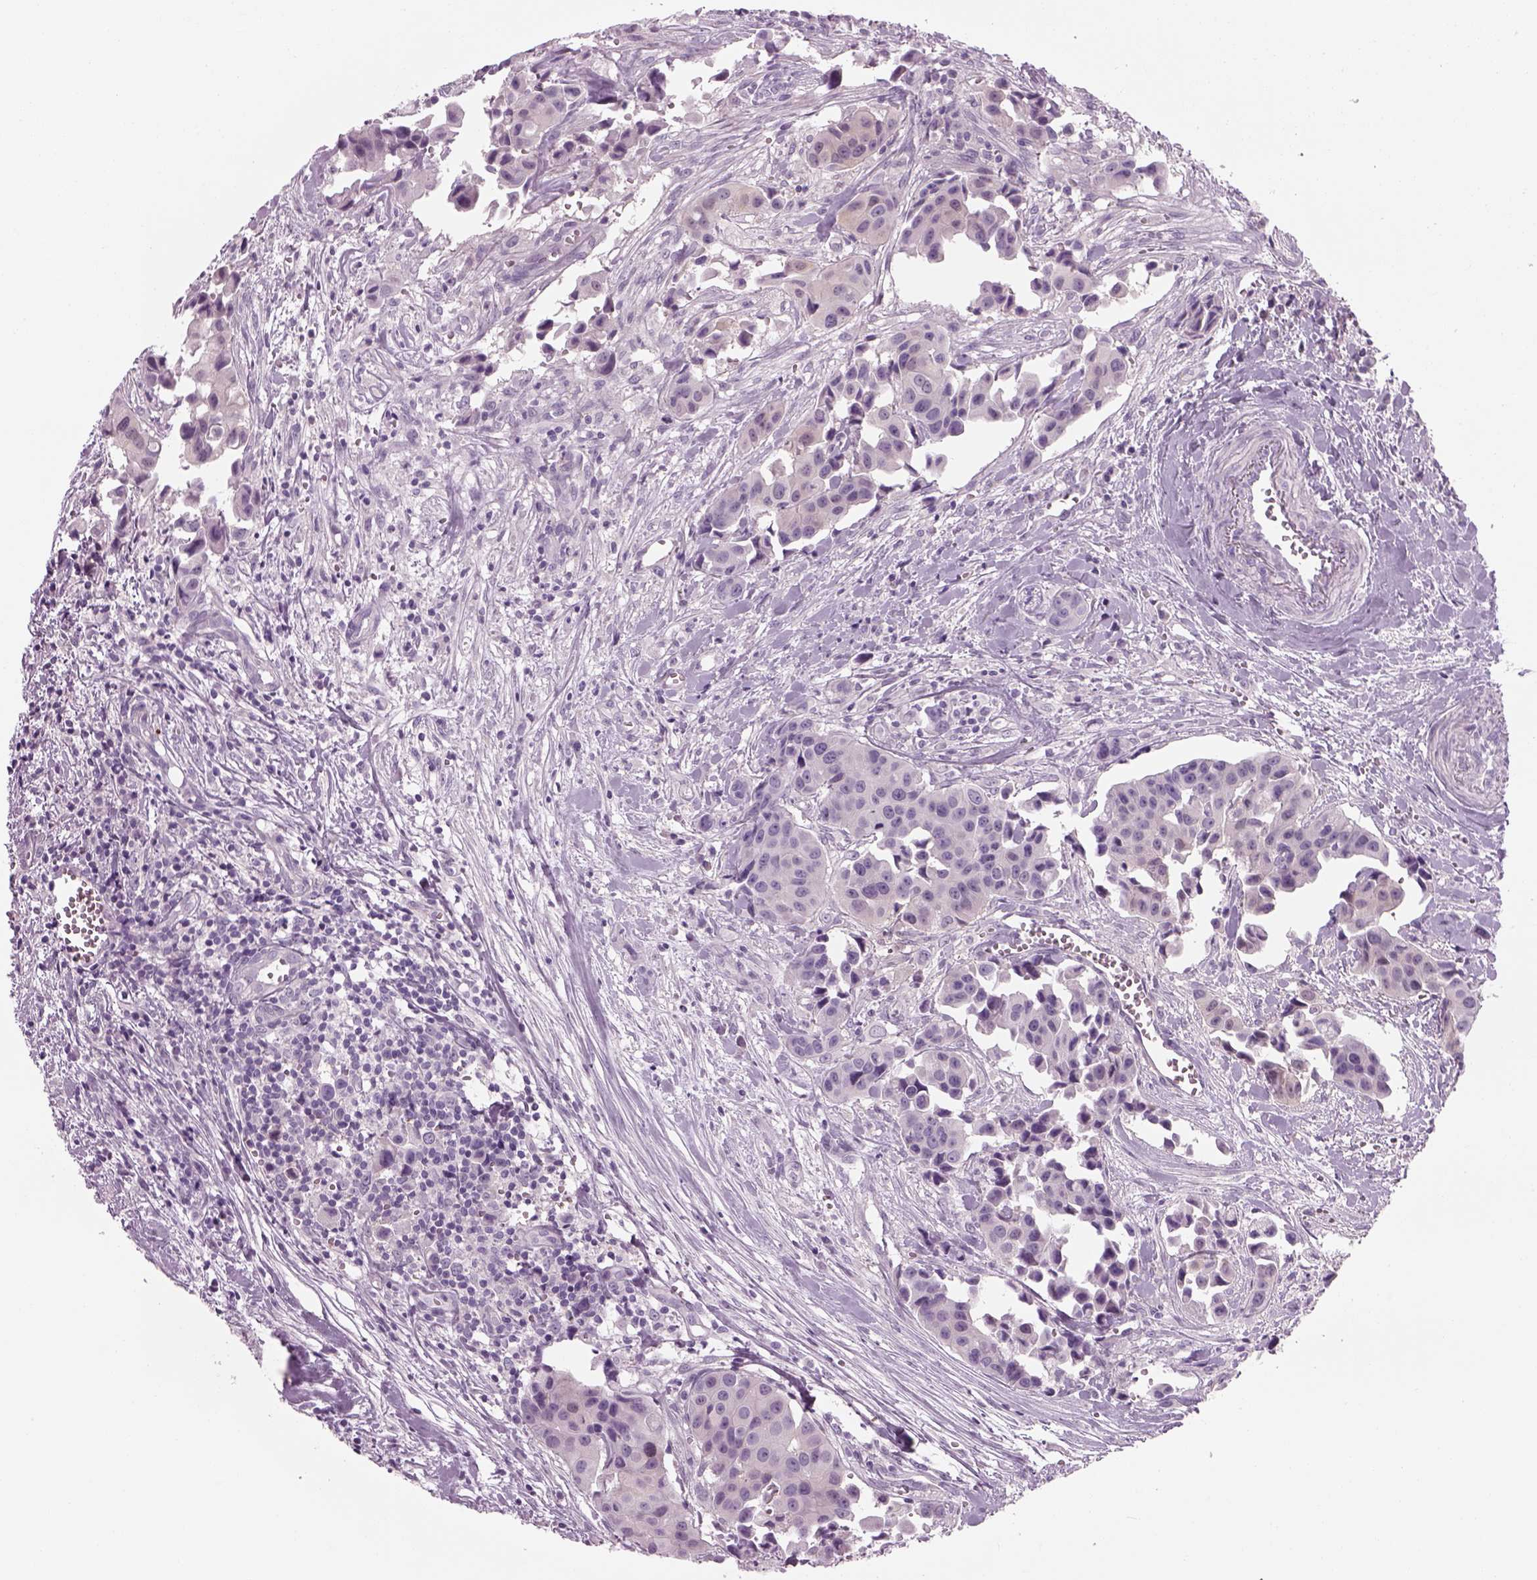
{"staining": {"intensity": "weak", "quantity": "<25%", "location": "cytoplasmic/membranous"}, "tissue": "head and neck cancer", "cell_type": "Tumor cells", "image_type": "cancer", "snomed": [{"axis": "morphology", "description": "Adenocarcinoma, NOS"}, {"axis": "topography", "description": "Head-Neck"}], "caption": "An image of human head and neck cancer is negative for staining in tumor cells.", "gene": "MDH1B", "patient": {"sex": "male", "age": 76}}